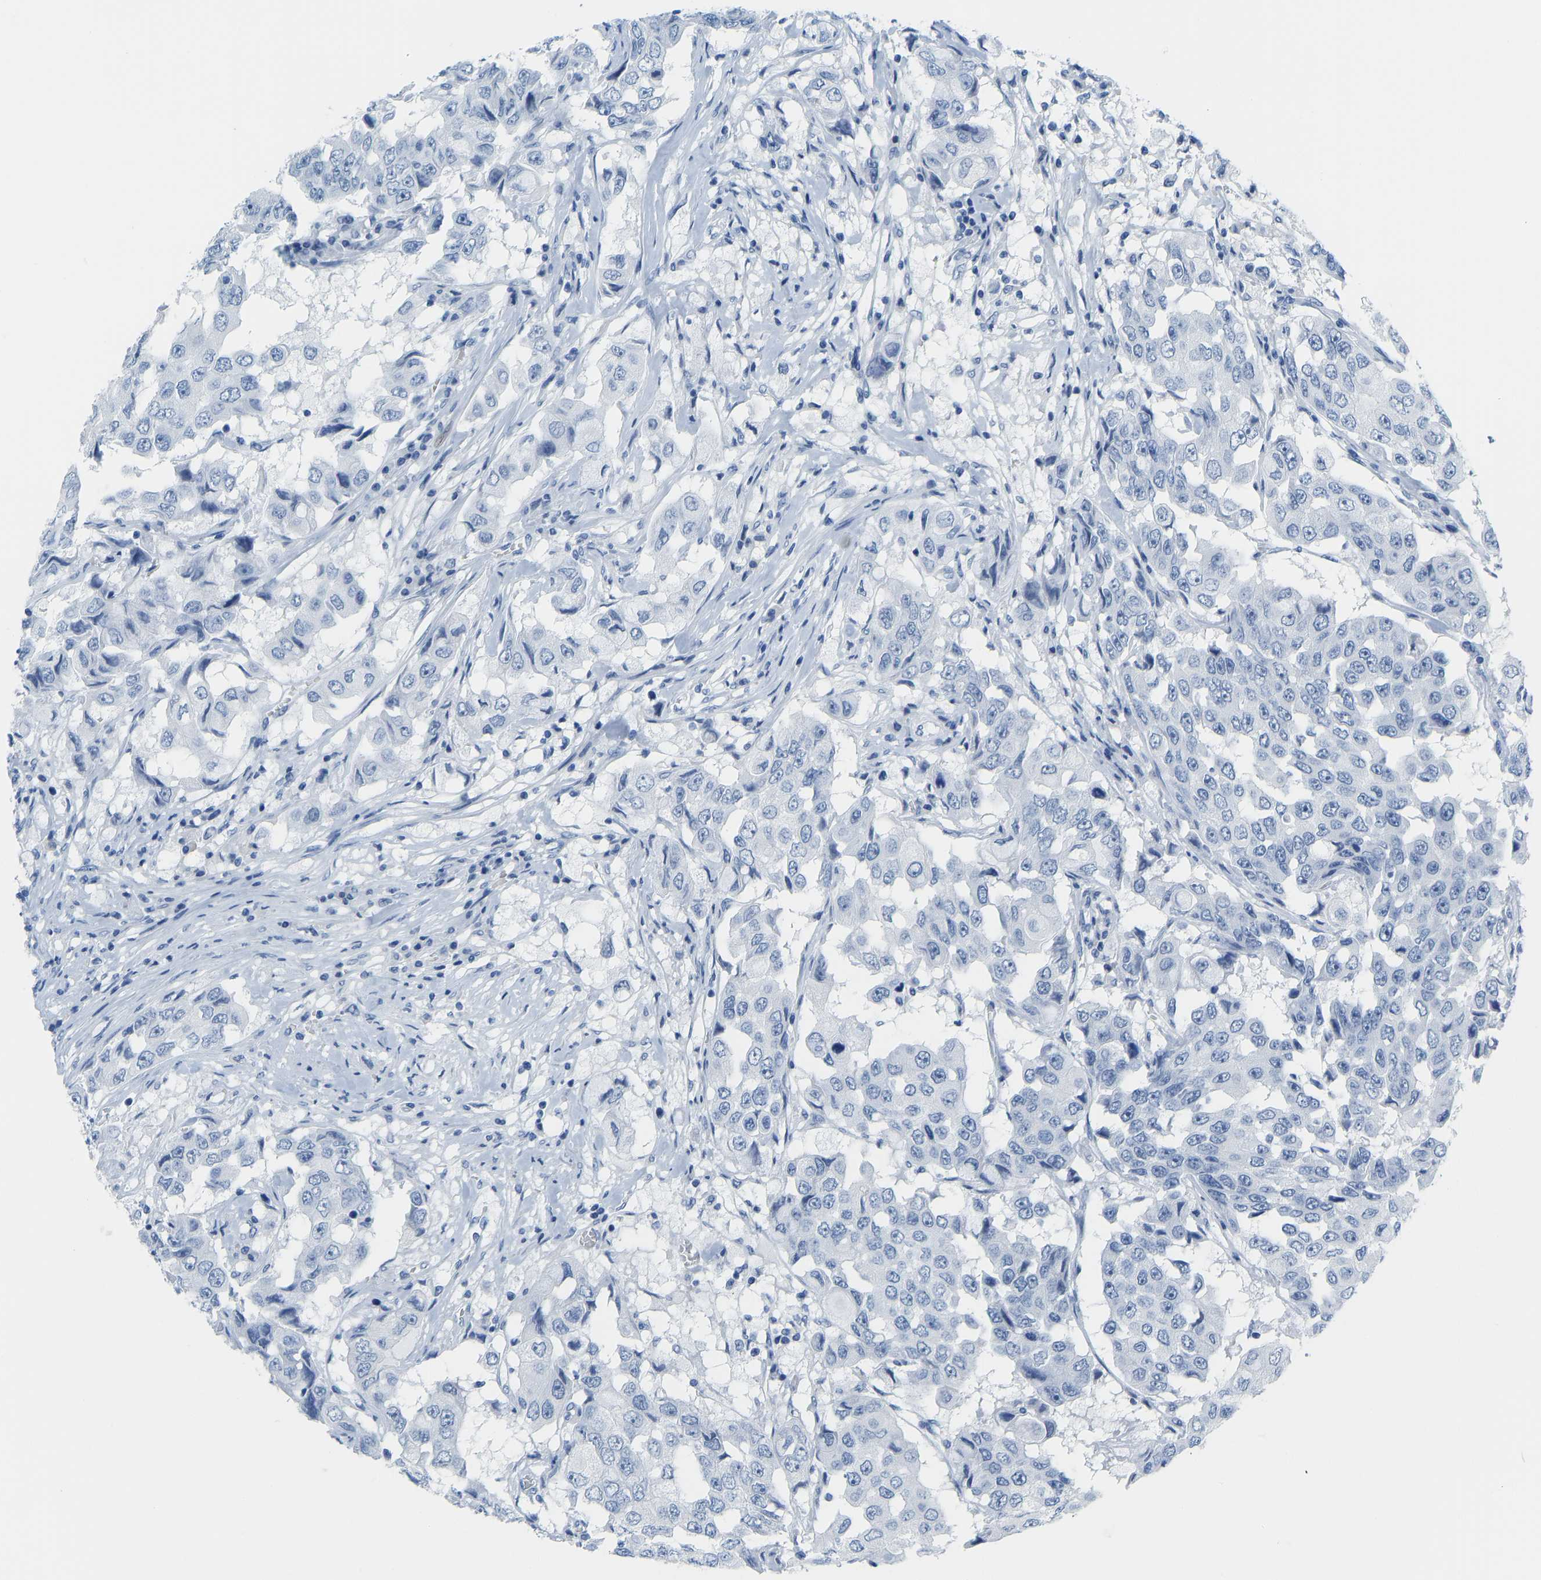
{"staining": {"intensity": "negative", "quantity": "none", "location": "none"}, "tissue": "breast cancer", "cell_type": "Tumor cells", "image_type": "cancer", "snomed": [{"axis": "morphology", "description": "Duct carcinoma"}, {"axis": "topography", "description": "Breast"}], "caption": "DAB (3,3'-diaminobenzidine) immunohistochemical staining of breast intraductal carcinoma reveals no significant positivity in tumor cells.", "gene": "SERPINB3", "patient": {"sex": "female", "age": 27}}